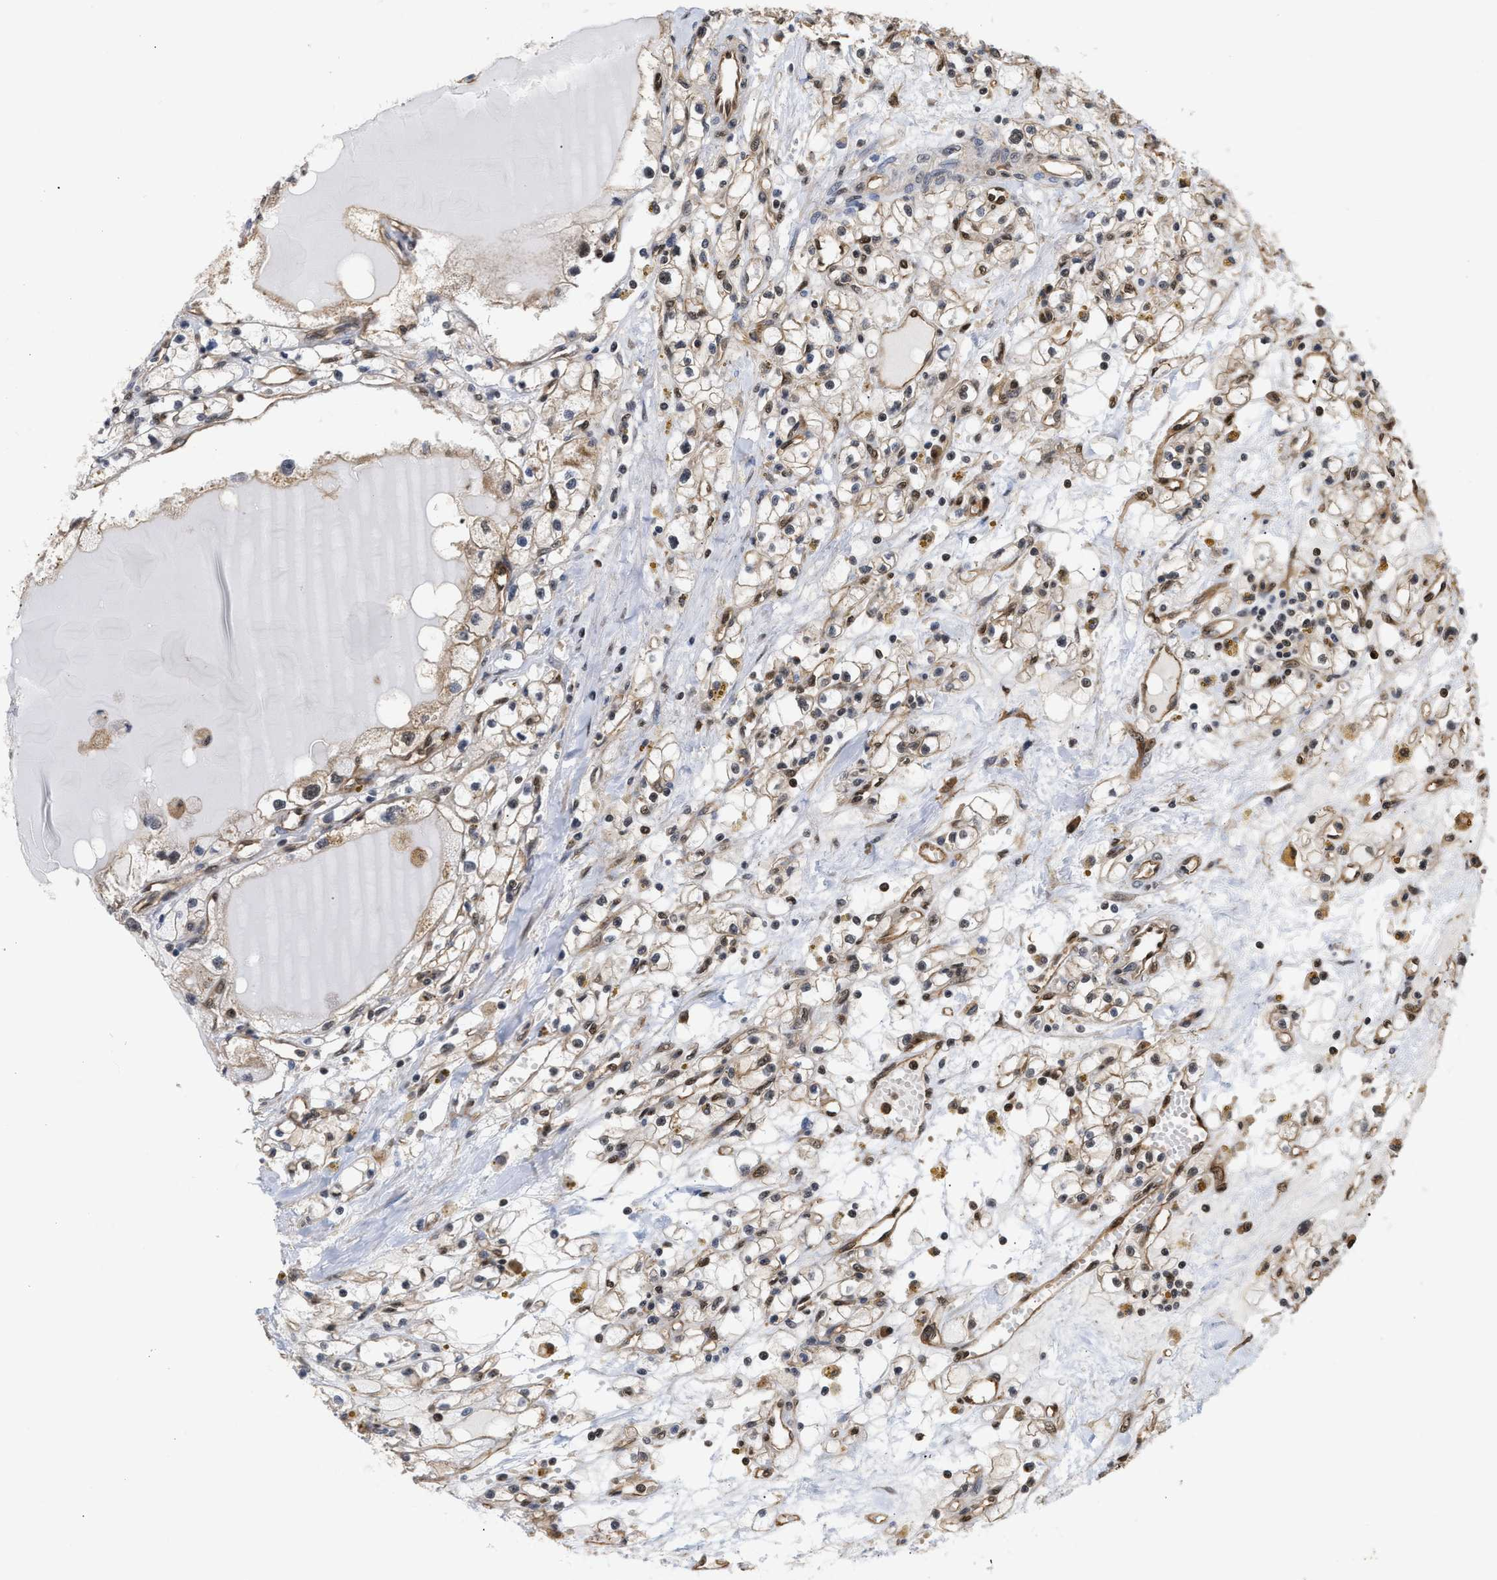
{"staining": {"intensity": "weak", "quantity": "25%-75%", "location": "nuclear"}, "tissue": "renal cancer", "cell_type": "Tumor cells", "image_type": "cancer", "snomed": [{"axis": "morphology", "description": "Adenocarcinoma, NOS"}, {"axis": "topography", "description": "Kidney"}], "caption": "Immunohistochemistry (IHC) (DAB (3,3'-diaminobenzidine)) staining of renal adenocarcinoma exhibits weak nuclear protein expression in approximately 25%-75% of tumor cells. The protein of interest is stained brown, and the nuclei are stained in blue (DAB (3,3'-diaminobenzidine) IHC with brightfield microscopy, high magnification).", "gene": "SCAI", "patient": {"sex": "male", "age": 56}}